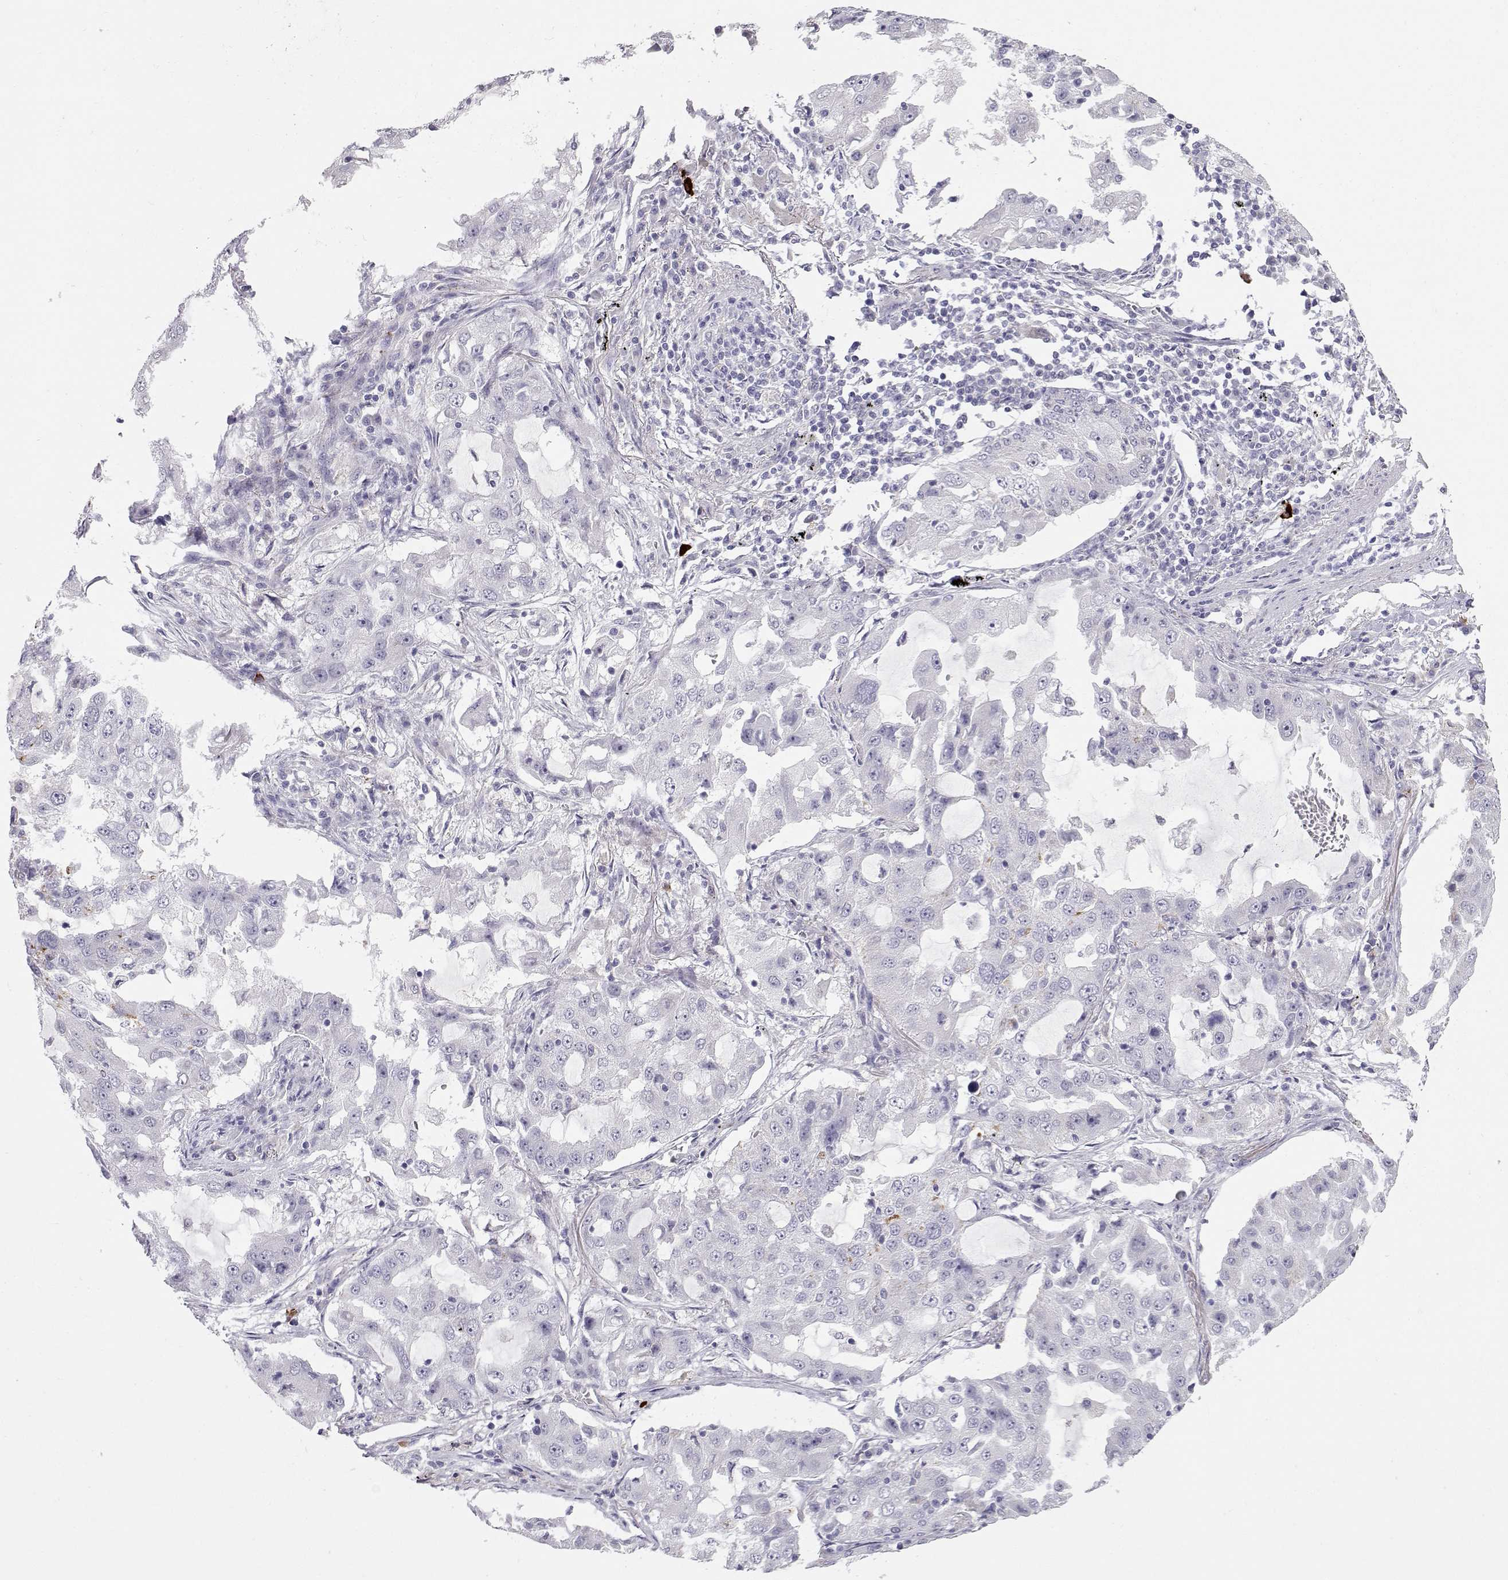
{"staining": {"intensity": "negative", "quantity": "none", "location": "none"}, "tissue": "lung cancer", "cell_type": "Tumor cells", "image_type": "cancer", "snomed": [{"axis": "morphology", "description": "Adenocarcinoma, NOS"}, {"axis": "topography", "description": "Lung"}], "caption": "Histopathology image shows no protein staining in tumor cells of lung cancer tissue.", "gene": "NPVF", "patient": {"sex": "female", "age": 61}}